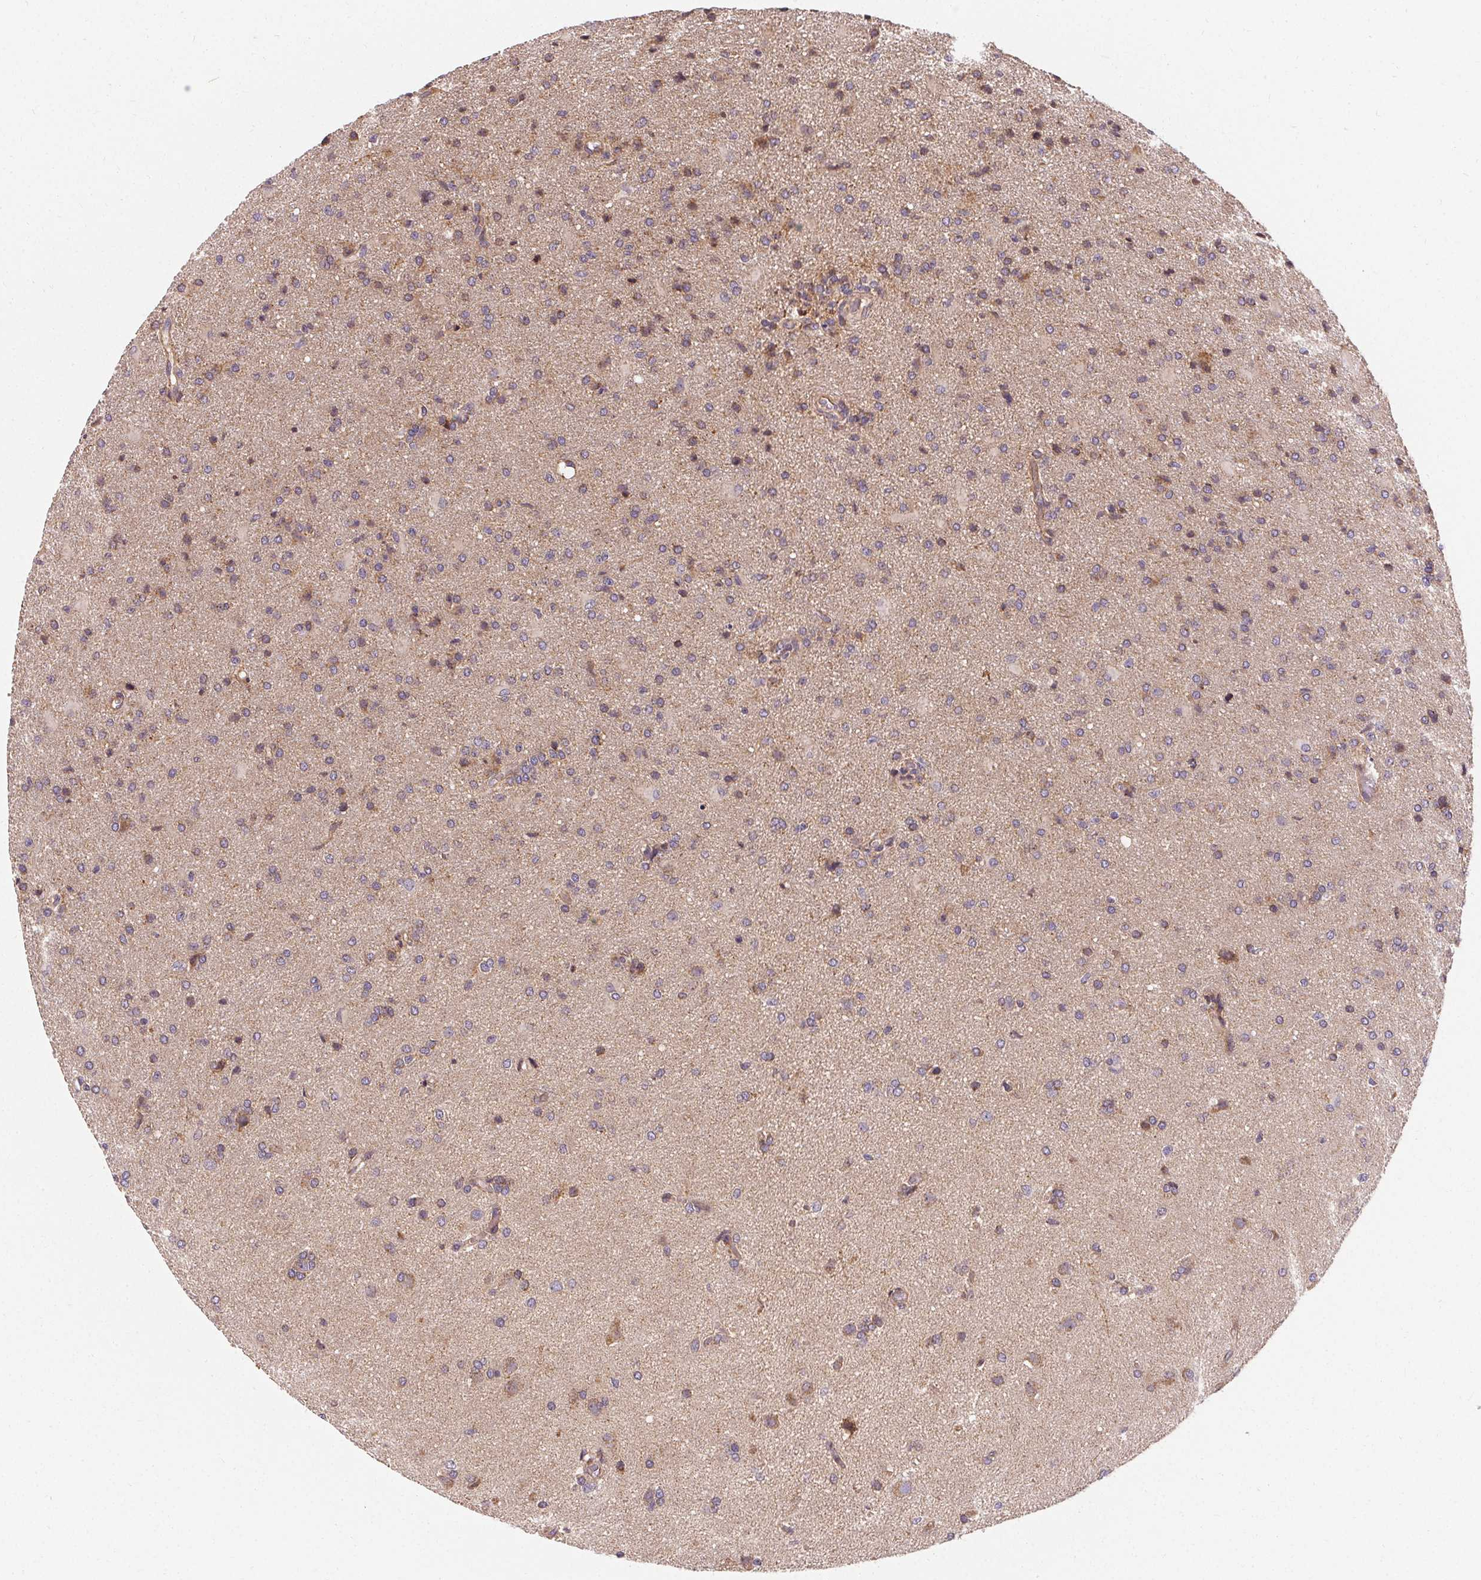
{"staining": {"intensity": "weak", "quantity": "<25%", "location": "cytoplasmic/membranous"}, "tissue": "glioma", "cell_type": "Tumor cells", "image_type": "cancer", "snomed": [{"axis": "morphology", "description": "Glioma, malignant, High grade"}, {"axis": "topography", "description": "Brain"}], "caption": "A photomicrograph of glioma stained for a protein shows no brown staining in tumor cells.", "gene": "APLP1", "patient": {"sex": "male", "age": 68}}